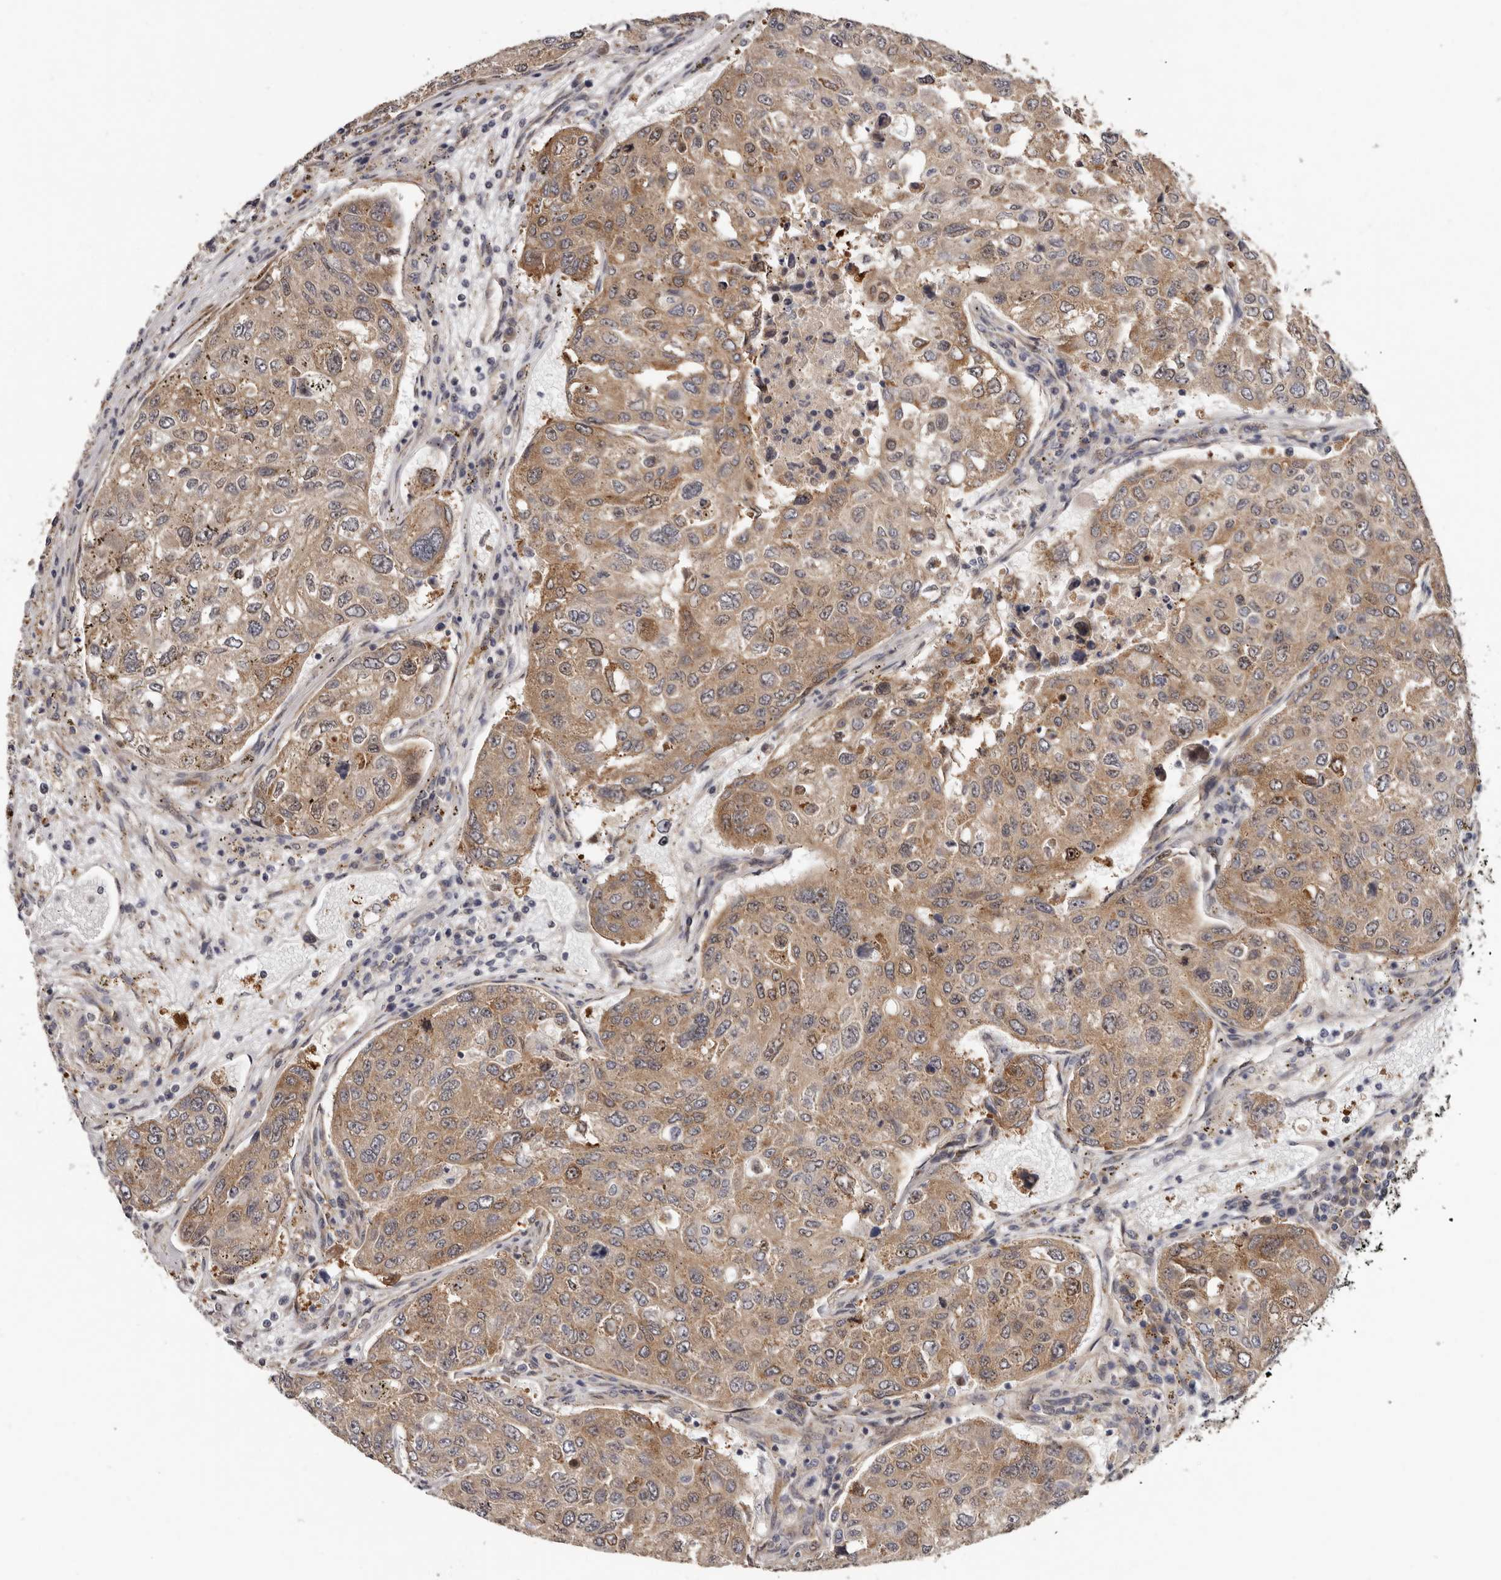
{"staining": {"intensity": "moderate", "quantity": ">75%", "location": "cytoplasmic/membranous"}, "tissue": "urothelial cancer", "cell_type": "Tumor cells", "image_type": "cancer", "snomed": [{"axis": "morphology", "description": "Urothelial carcinoma, High grade"}, {"axis": "topography", "description": "Lymph node"}, {"axis": "topography", "description": "Urinary bladder"}], "caption": "Urothelial cancer was stained to show a protein in brown. There is medium levels of moderate cytoplasmic/membranous expression in about >75% of tumor cells. Immunohistochemistry stains the protein of interest in brown and the nuclei are stained blue.", "gene": "SBDS", "patient": {"sex": "male", "age": 51}}